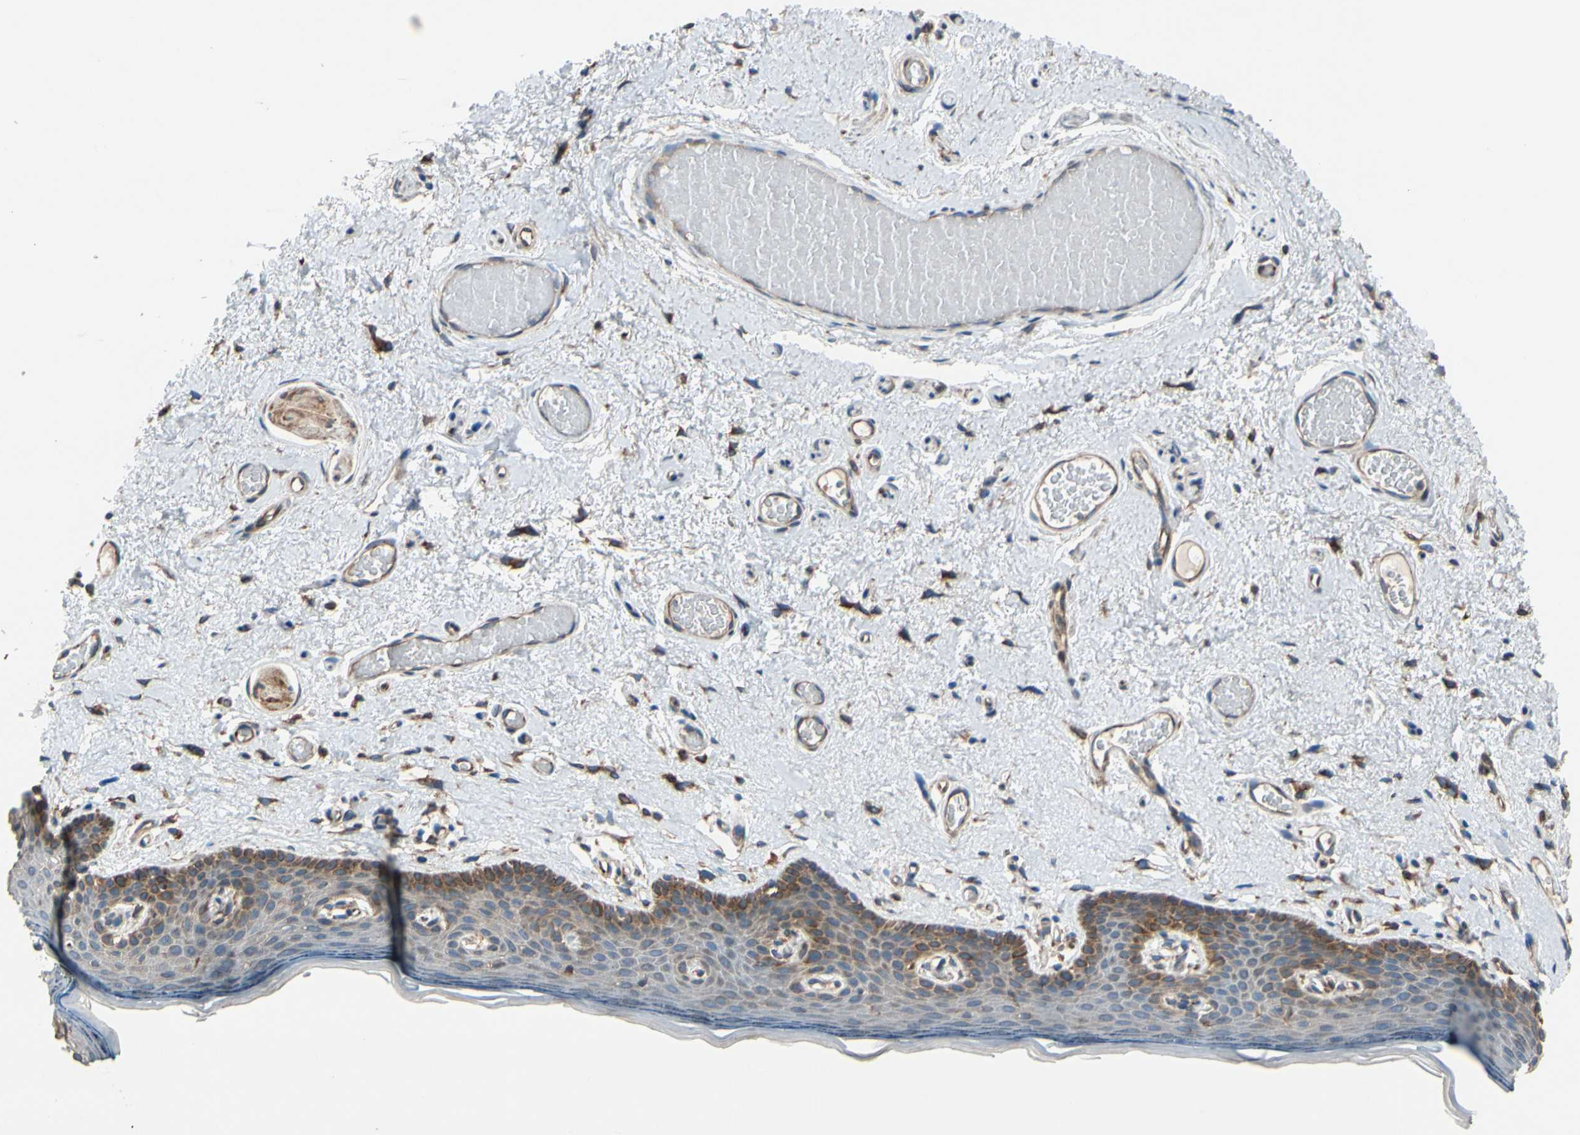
{"staining": {"intensity": "moderate", "quantity": "25%-75%", "location": "cytoplasmic/membranous"}, "tissue": "skin", "cell_type": "Epidermal cells", "image_type": "normal", "snomed": [{"axis": "morphology", "description": "Normal tissue, NOS"}, {"axis": "topography", "description": "Vulva"}], "caption": "Normal skin demonstrates moderate cytoplasmic/membranous positivity in approximately 25%-75% of epidermal cells.", "gene": "CLCC1", "patient": {"sex": "female", "age": 54}}